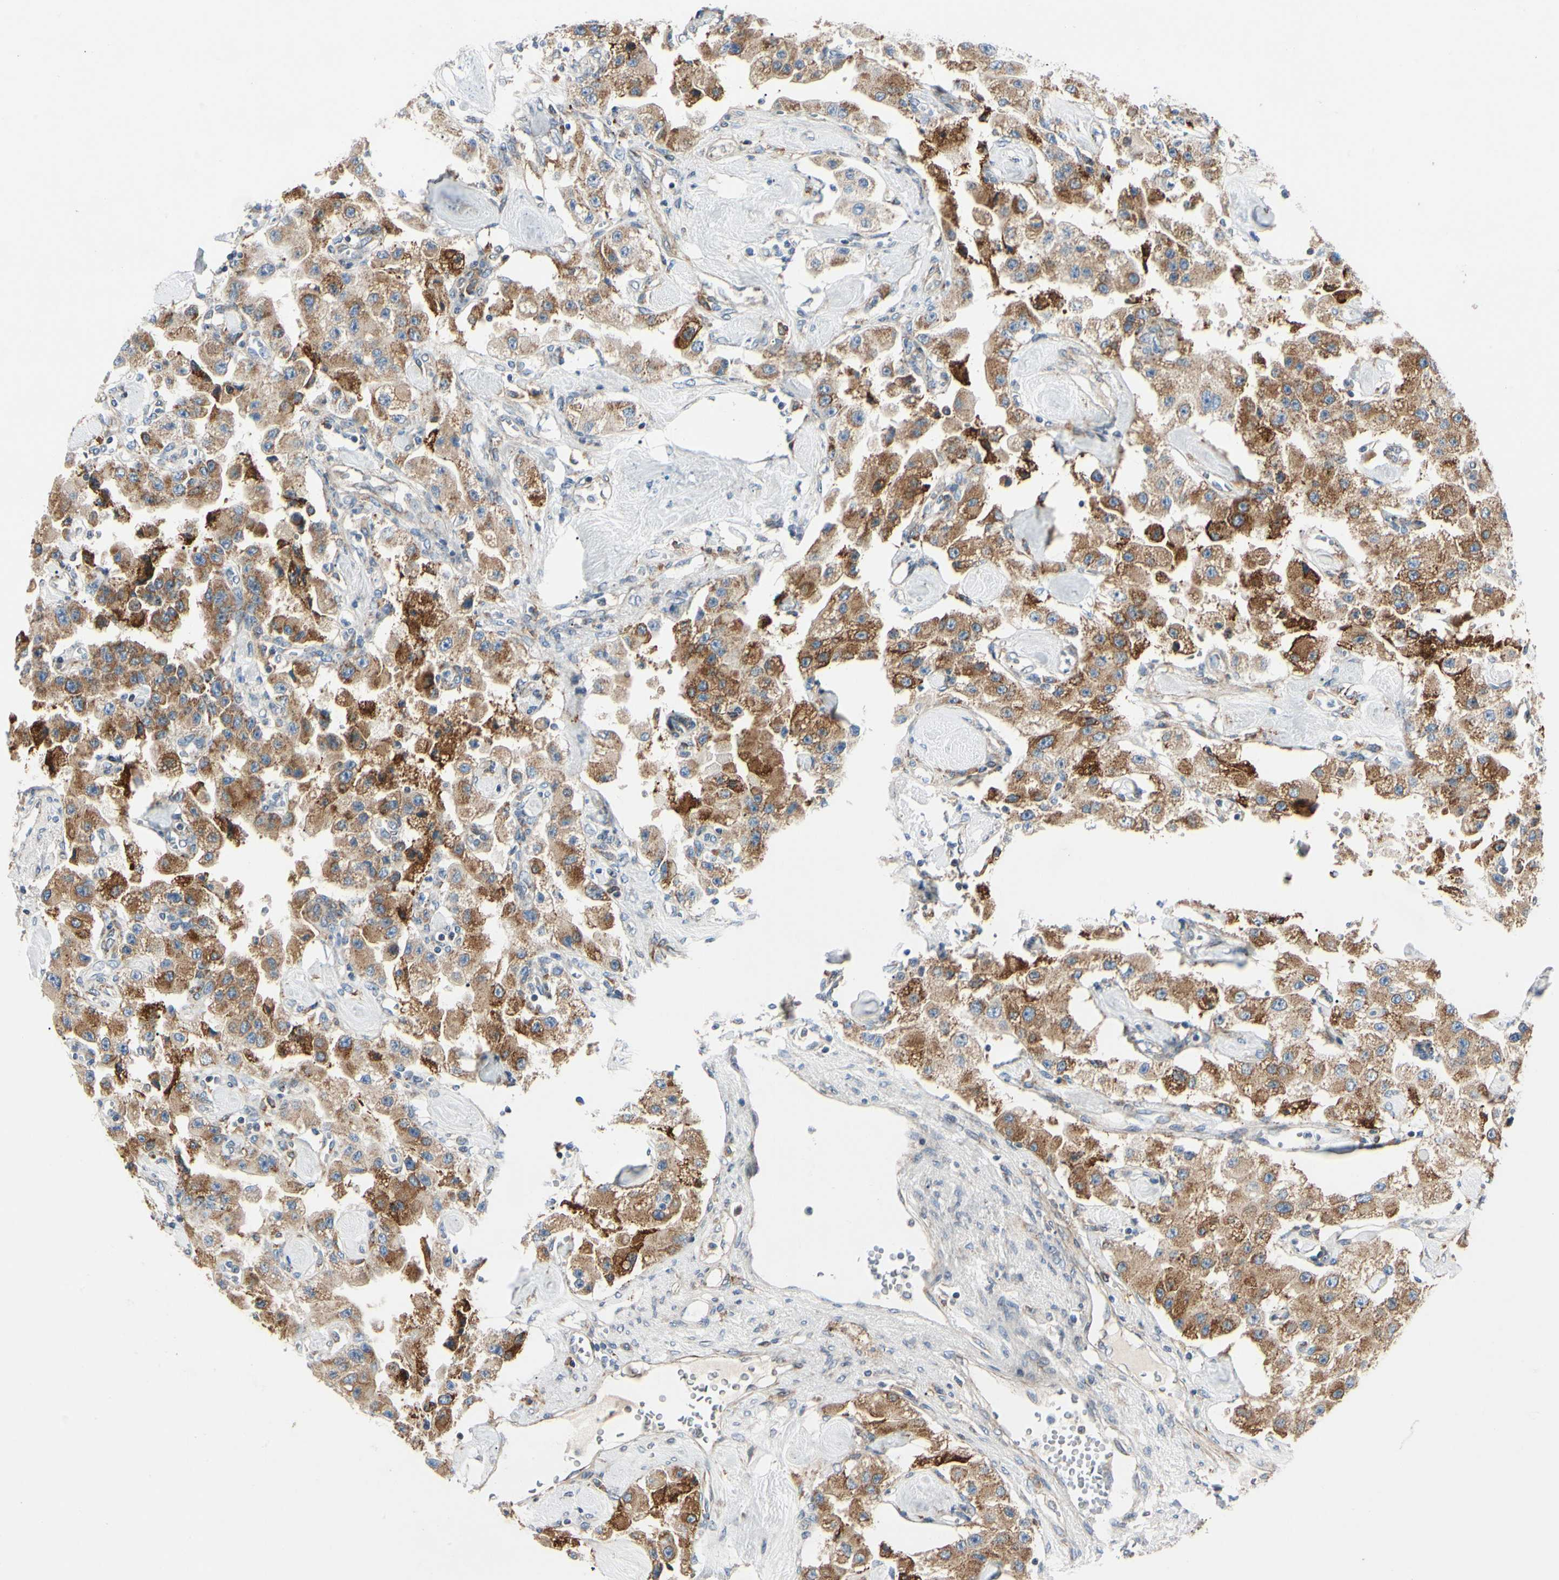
{"staining": {"intensity": "moderate", "quantity": ">75%", "location": "cytoplasmic/membranous"}, "tissue": "carcinoid", "cell_type": "Tumor cells", "image_type": "cancer", "snomed": [{"axis": "morphology", "description": "Carcinoid, malignant, NOS"}, {"axis": "topography", "description": "Pancreas"}], "caption": "Carcinoid (malignant) stained for a protein reveals moderate cytoplasmic/membranous positivity in tumor cells.", "gene": "MRPL9", "patient": {"sex": "male", "age": 41}}